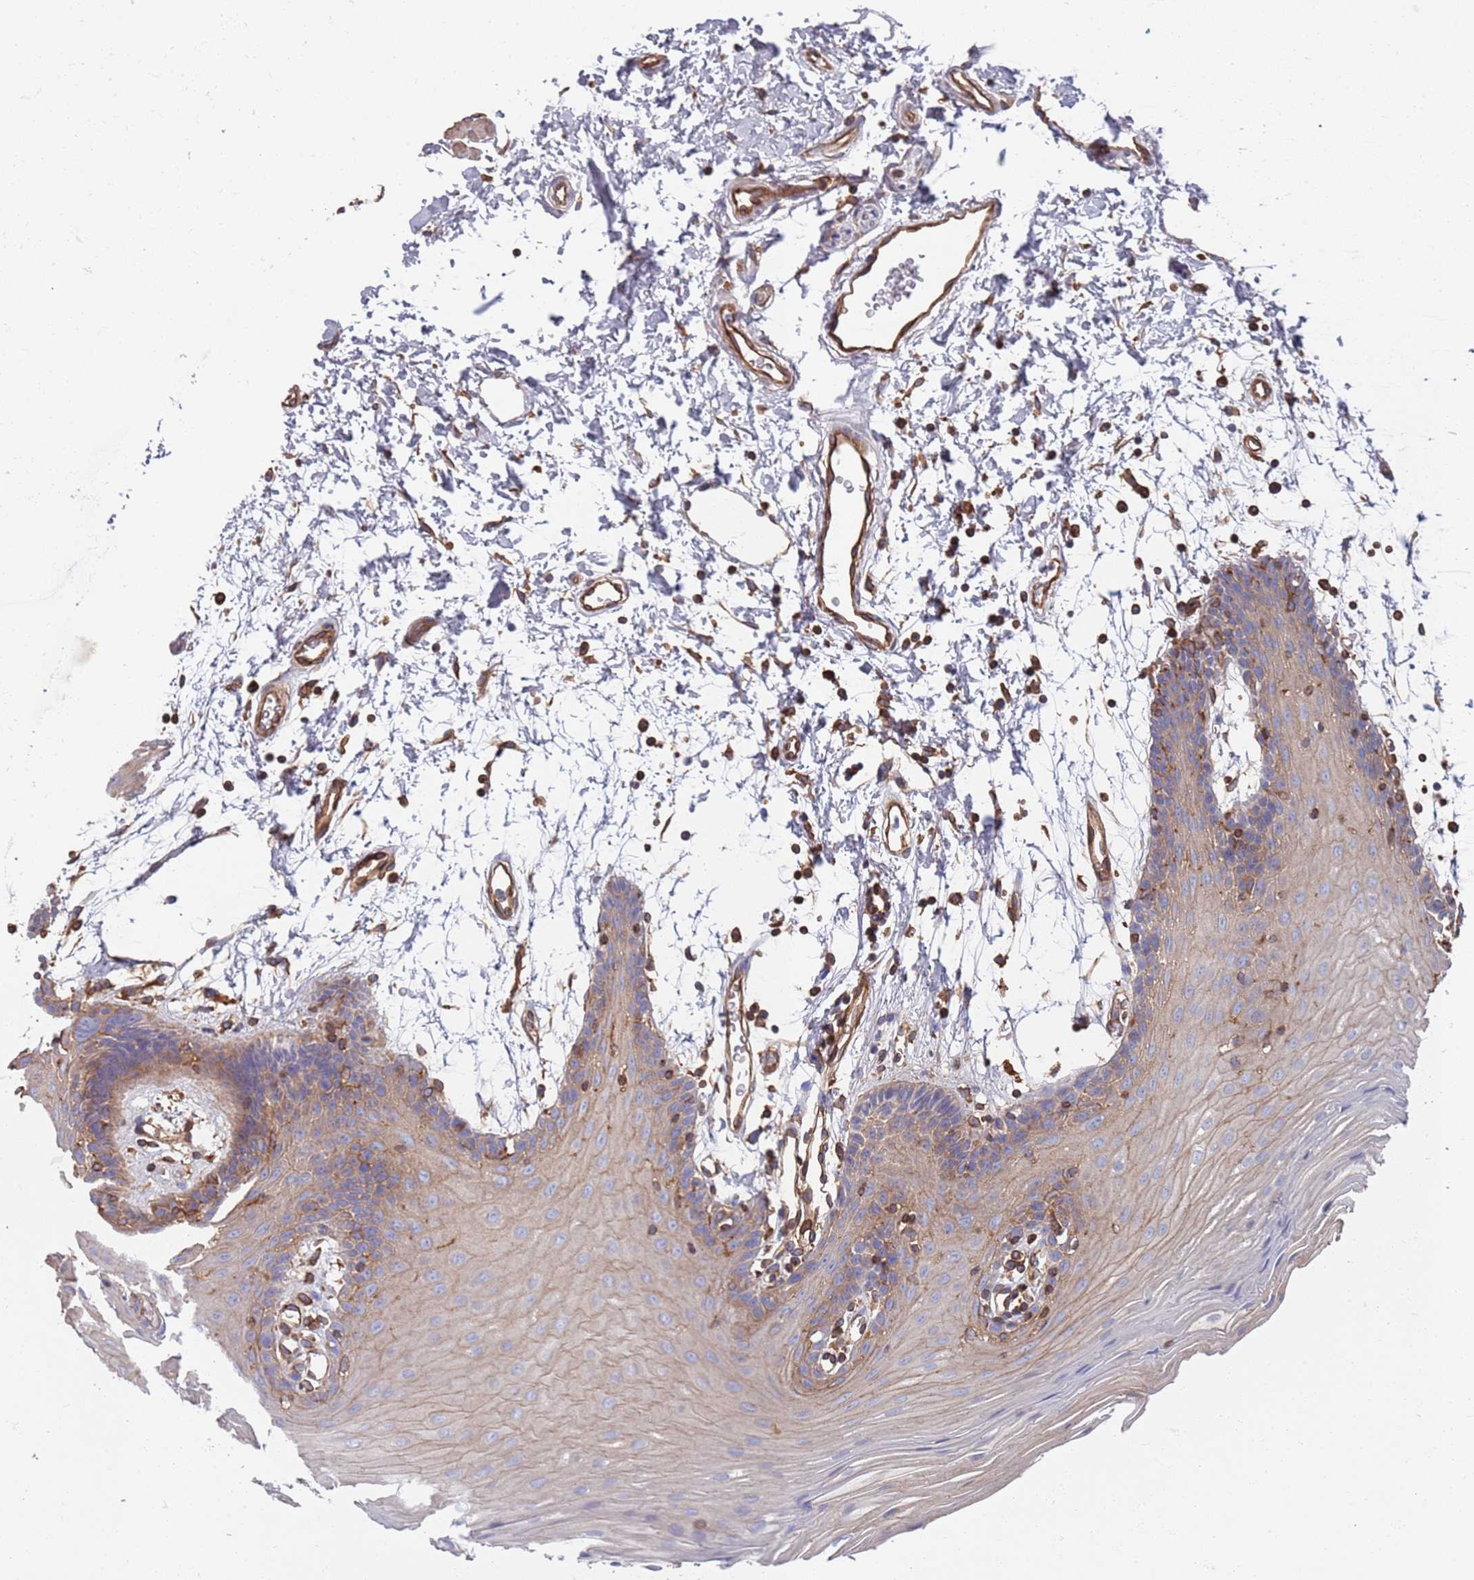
{"staining": {"intensity": "weak", "quantity": "<25%", "location": "cytoplasmic/membranous"}, "tissue": "oral mucosa", "cell_type": "Squamous epithelial cells", "image_type": "normal", "snomed": [{"axis": "morphology", "description": "Normal tissue, NOS"}, {"axis": "topography", "description": "Skeletal muscle"}, {"axis": "topography", "description": "Oral tissue"}, {"axis": "topography", "description": "Salivary gland"}, {"axis": "topography", "description": "Peripheral nerve tissue"}], "caption": "Human oral mucosa stained for a protein using immunohistochemistry demonstrates no expression in squamous epithelial cells.", "gene": "JAKMIP2", "patient": {"sex": "male", "age": 54}}